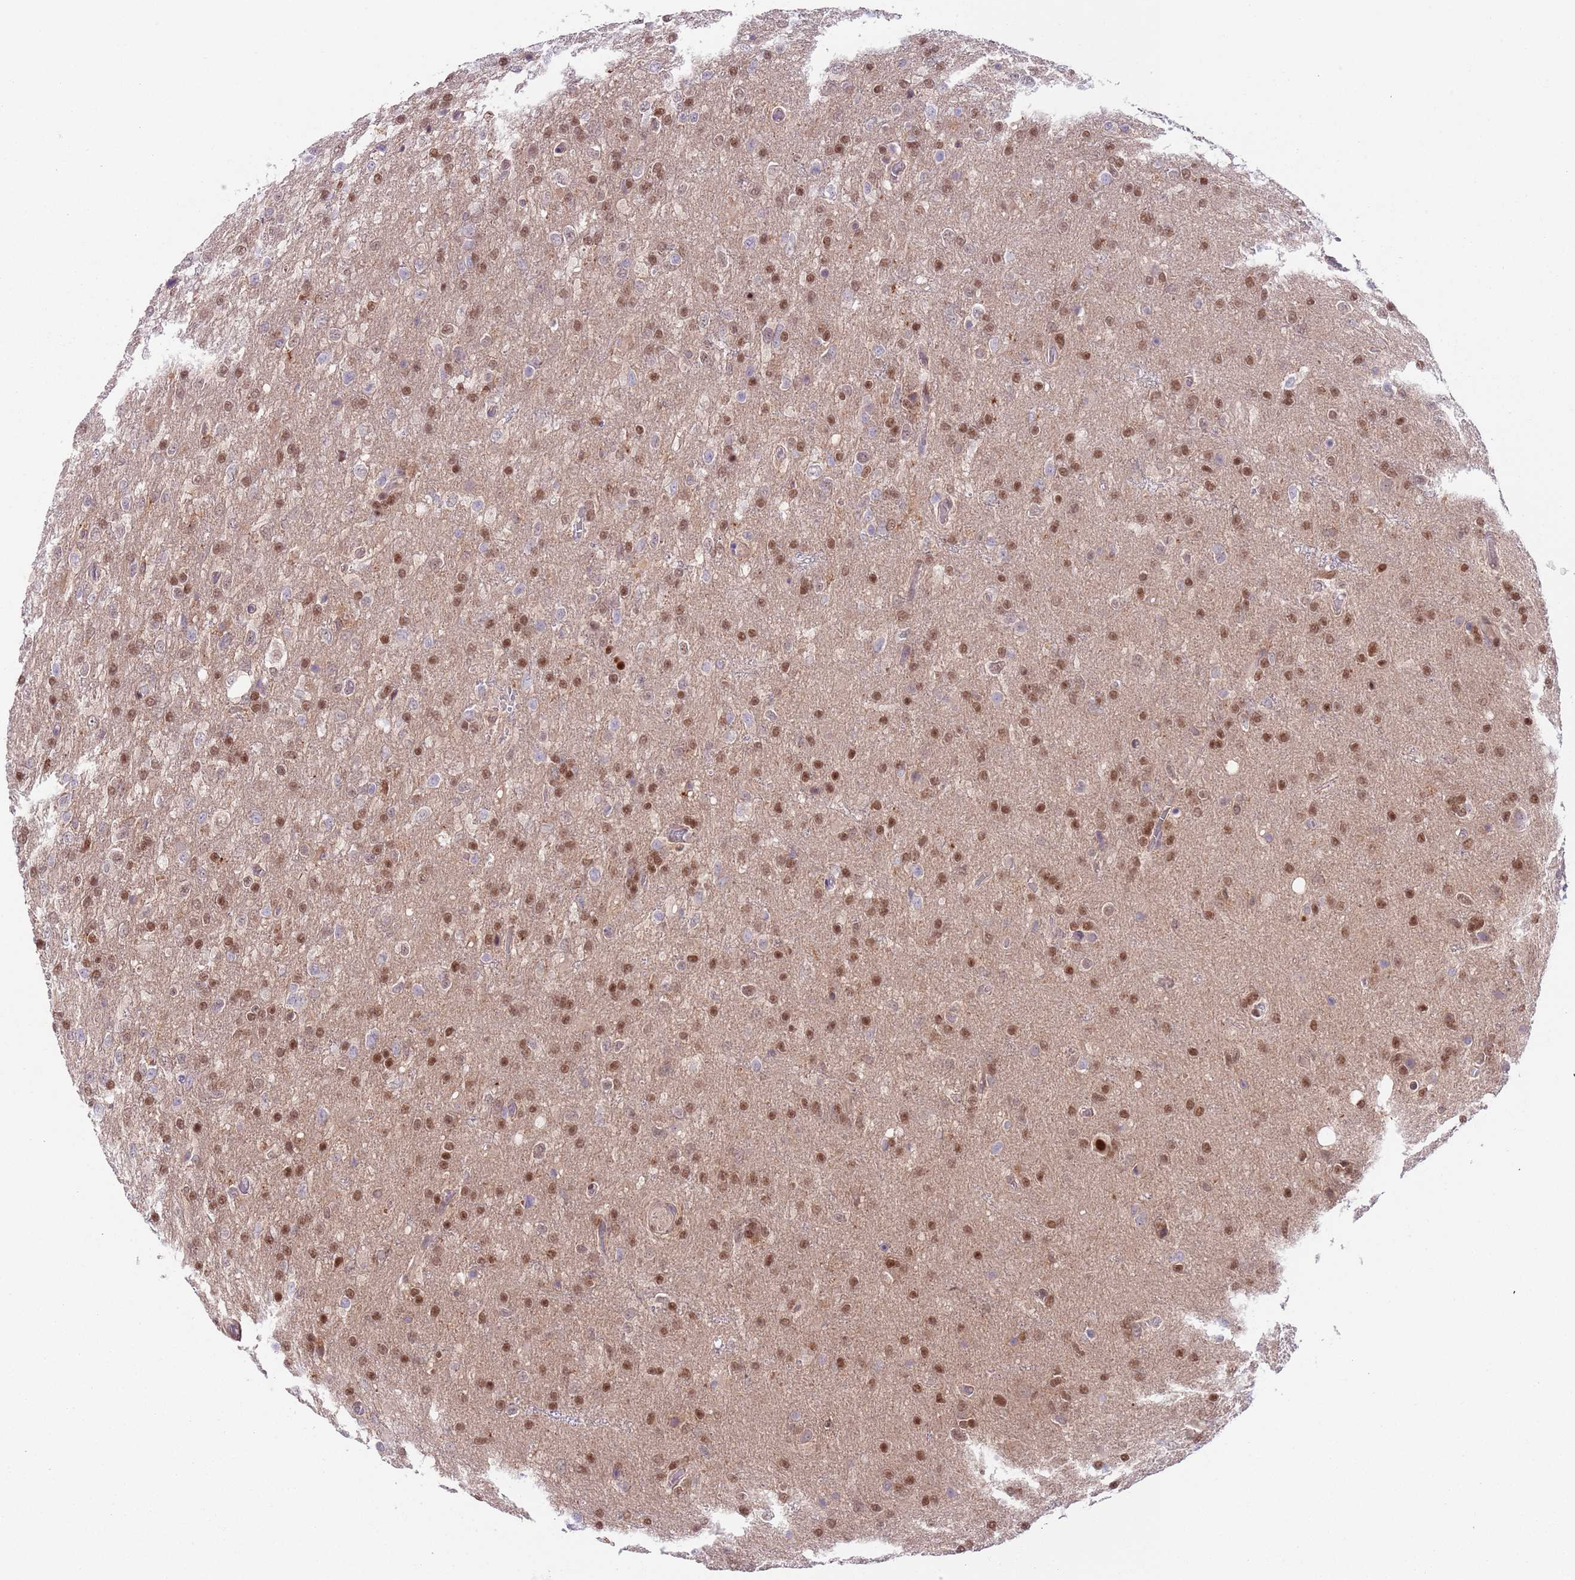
{"staining": {"intensity": "moderate", "quantity": ">75%", "location": "nuclear"}, "tissue": "glioma", "cell_type": "Tumor cells", "image_type": "cancer", "snomed": [{"axis": "morphology", "description": "Glioma, malignant, High grade"}, {"axis": "topography", "description": "Brain"}], "caption": "Tumor cells display medium levels of moderate nuclear staining in approximately >75% of cells in glioma. (IHC, brightfield microscopy, high magnification).", "gene": "RMND5B", "patient": {"sex": "female", "age": 74}}